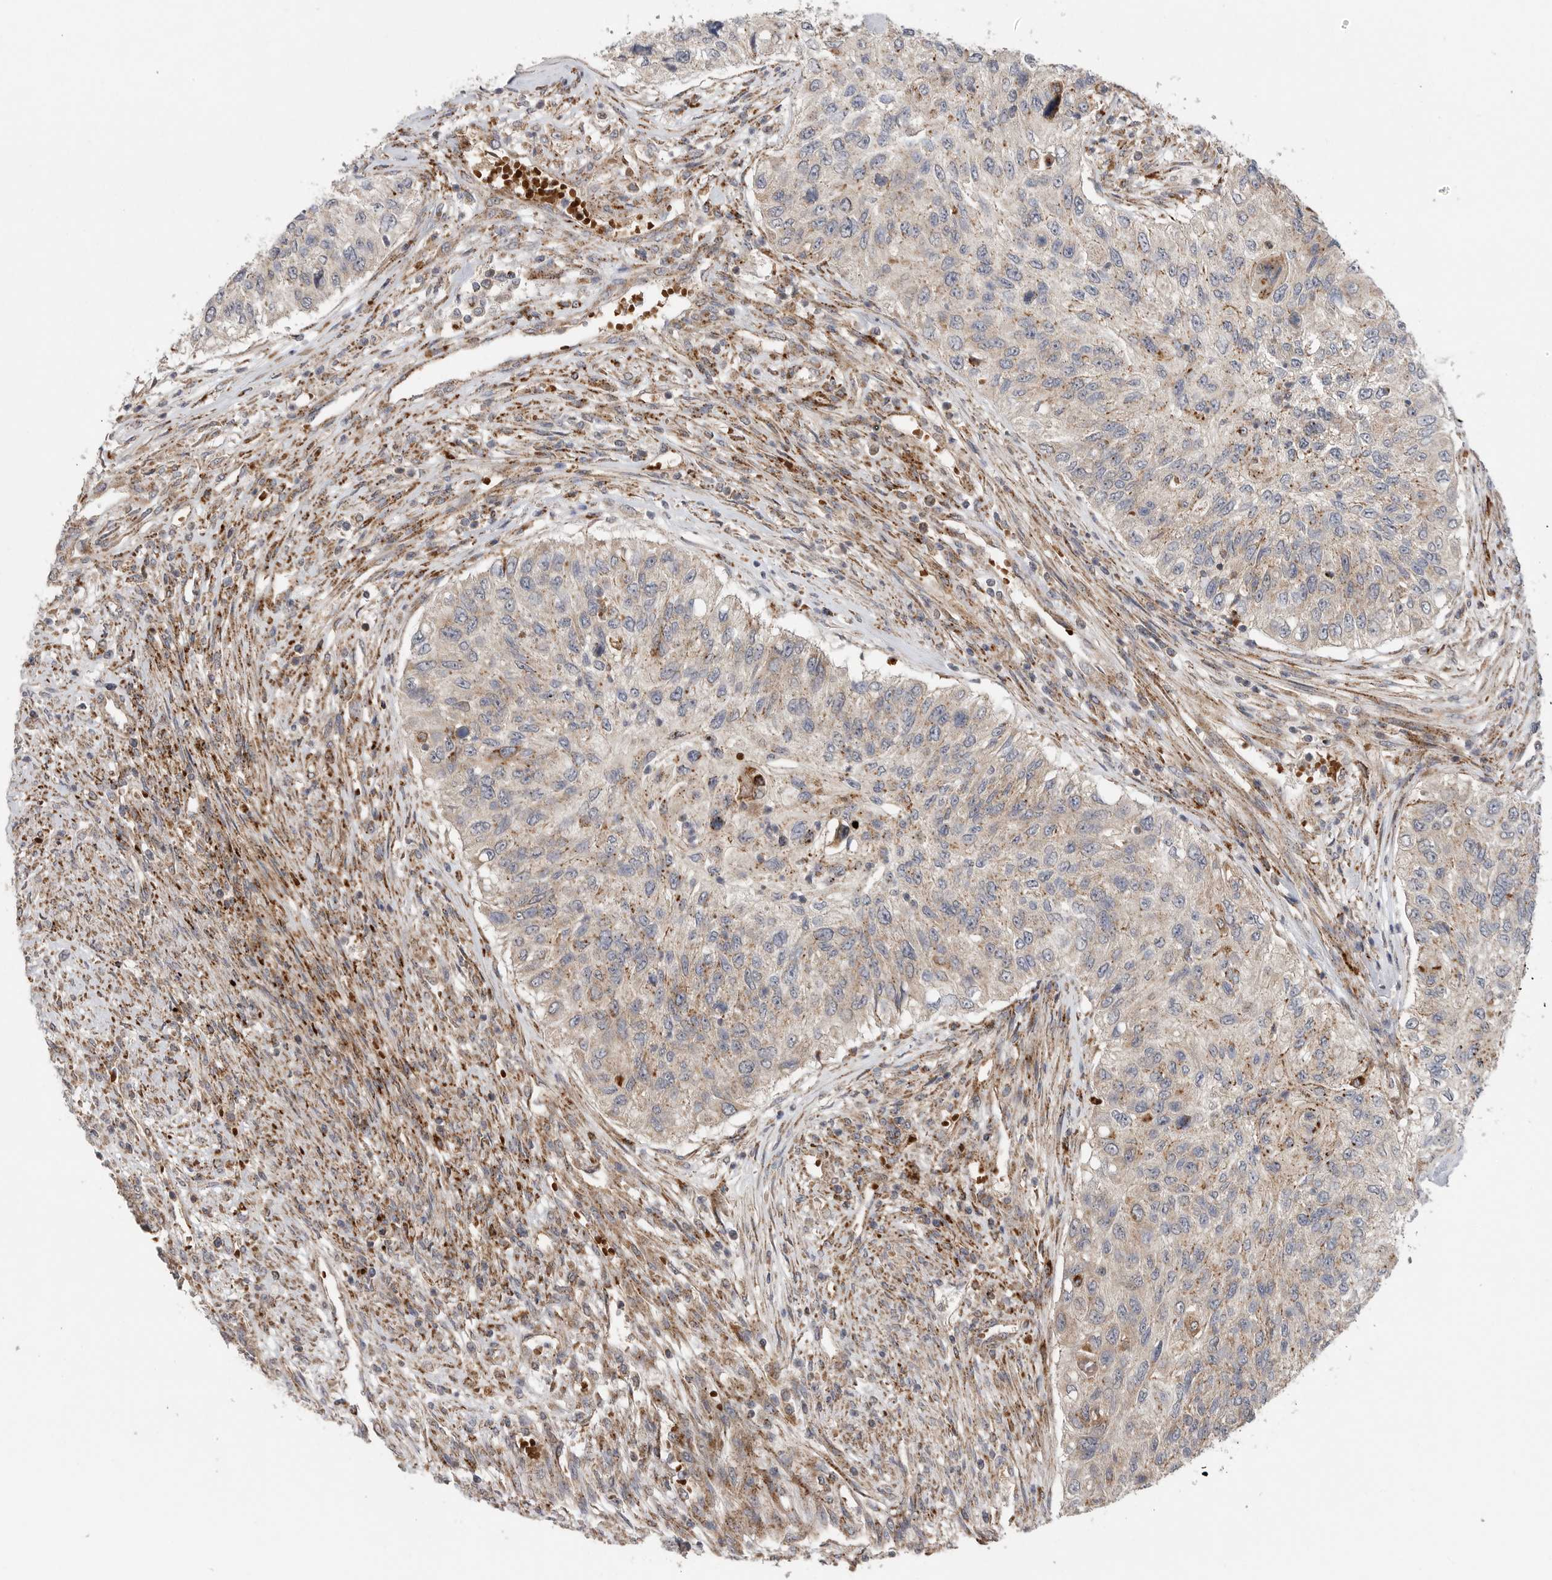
{"staining": {"intensity": "weak", "quantity": "25%-75%", "location": "cytoplasmic/membranous"}, "tissue": "urothelial cancer", "cell_type": "Tumor cells", "image_type": "cancer", "snomed": [{"axis": "morphology", "description": "Urothelial carcinoma, High grade"}, {"axis": "topography", "description": "Urinary bladder"}], "caption": "The immunohistochemical stain highlights weak cytoplasmic/membranous positivity in tumor cells of urothelial cancer tissue. Nuclei are stained in blue.", "gene": "GALNS", "patient": {"sex": "female", "age": 60}}